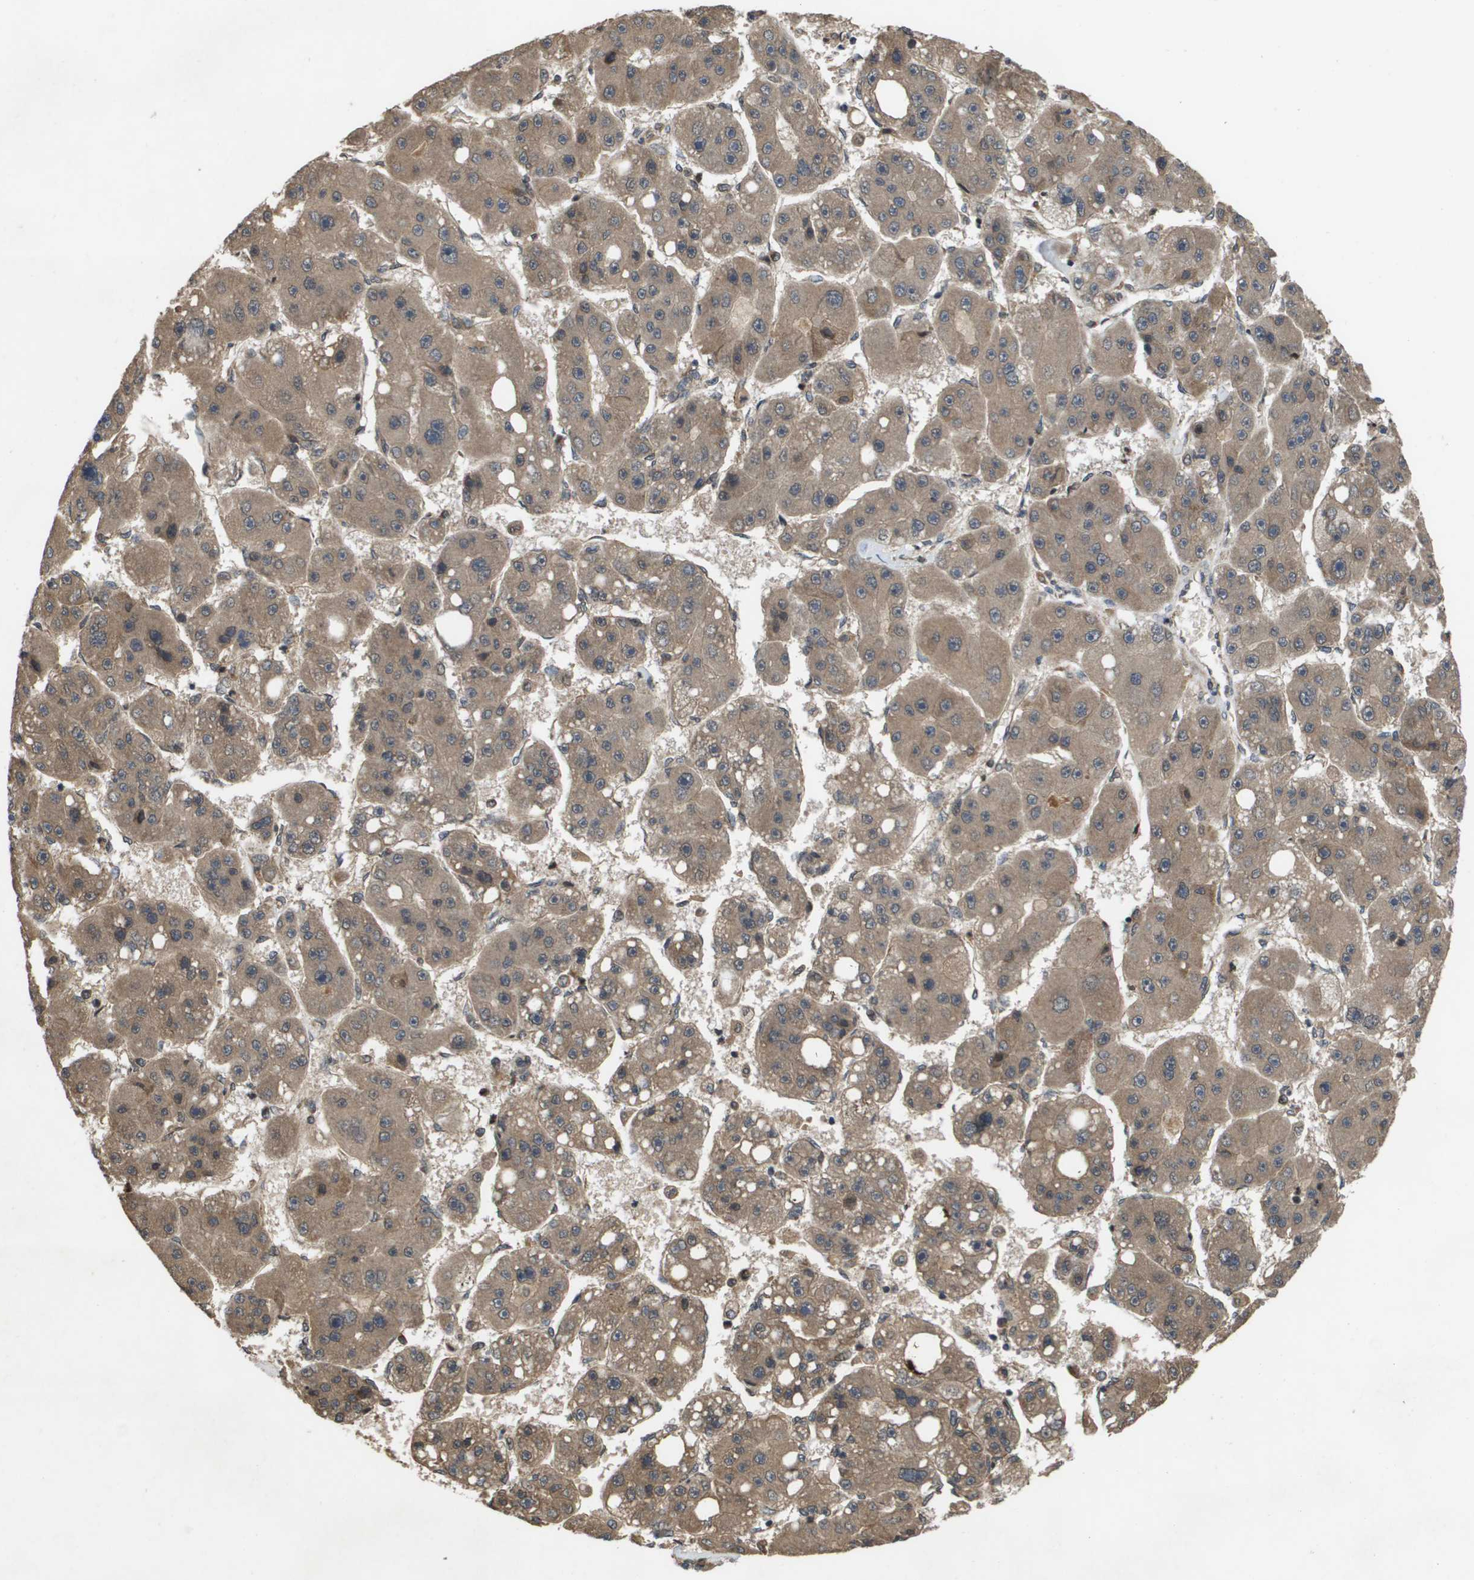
{"staining": {"intensity": "weak", "quantity": ">75%", "location": "cytoplasmic/membranous"}, "tissue": "liver cancer", "cell_type": "Tumor cells", "image_type": "cancer", "snomed": [{"axis": "morphology", "description": "Carcinoma, Hepatocellular, NOS"}, {"axis": "topography", "description": "Liver"}], "caption": "Immunohistochemistry (DAB) staining of human liver cancer (hepatocellular carcinoma) shows weak cytoplasmic/membranous protein staining in approximately >75% of tumor cells.", "gene": "SPTLC1", "patient": {"sex": "female", "age": 61}}